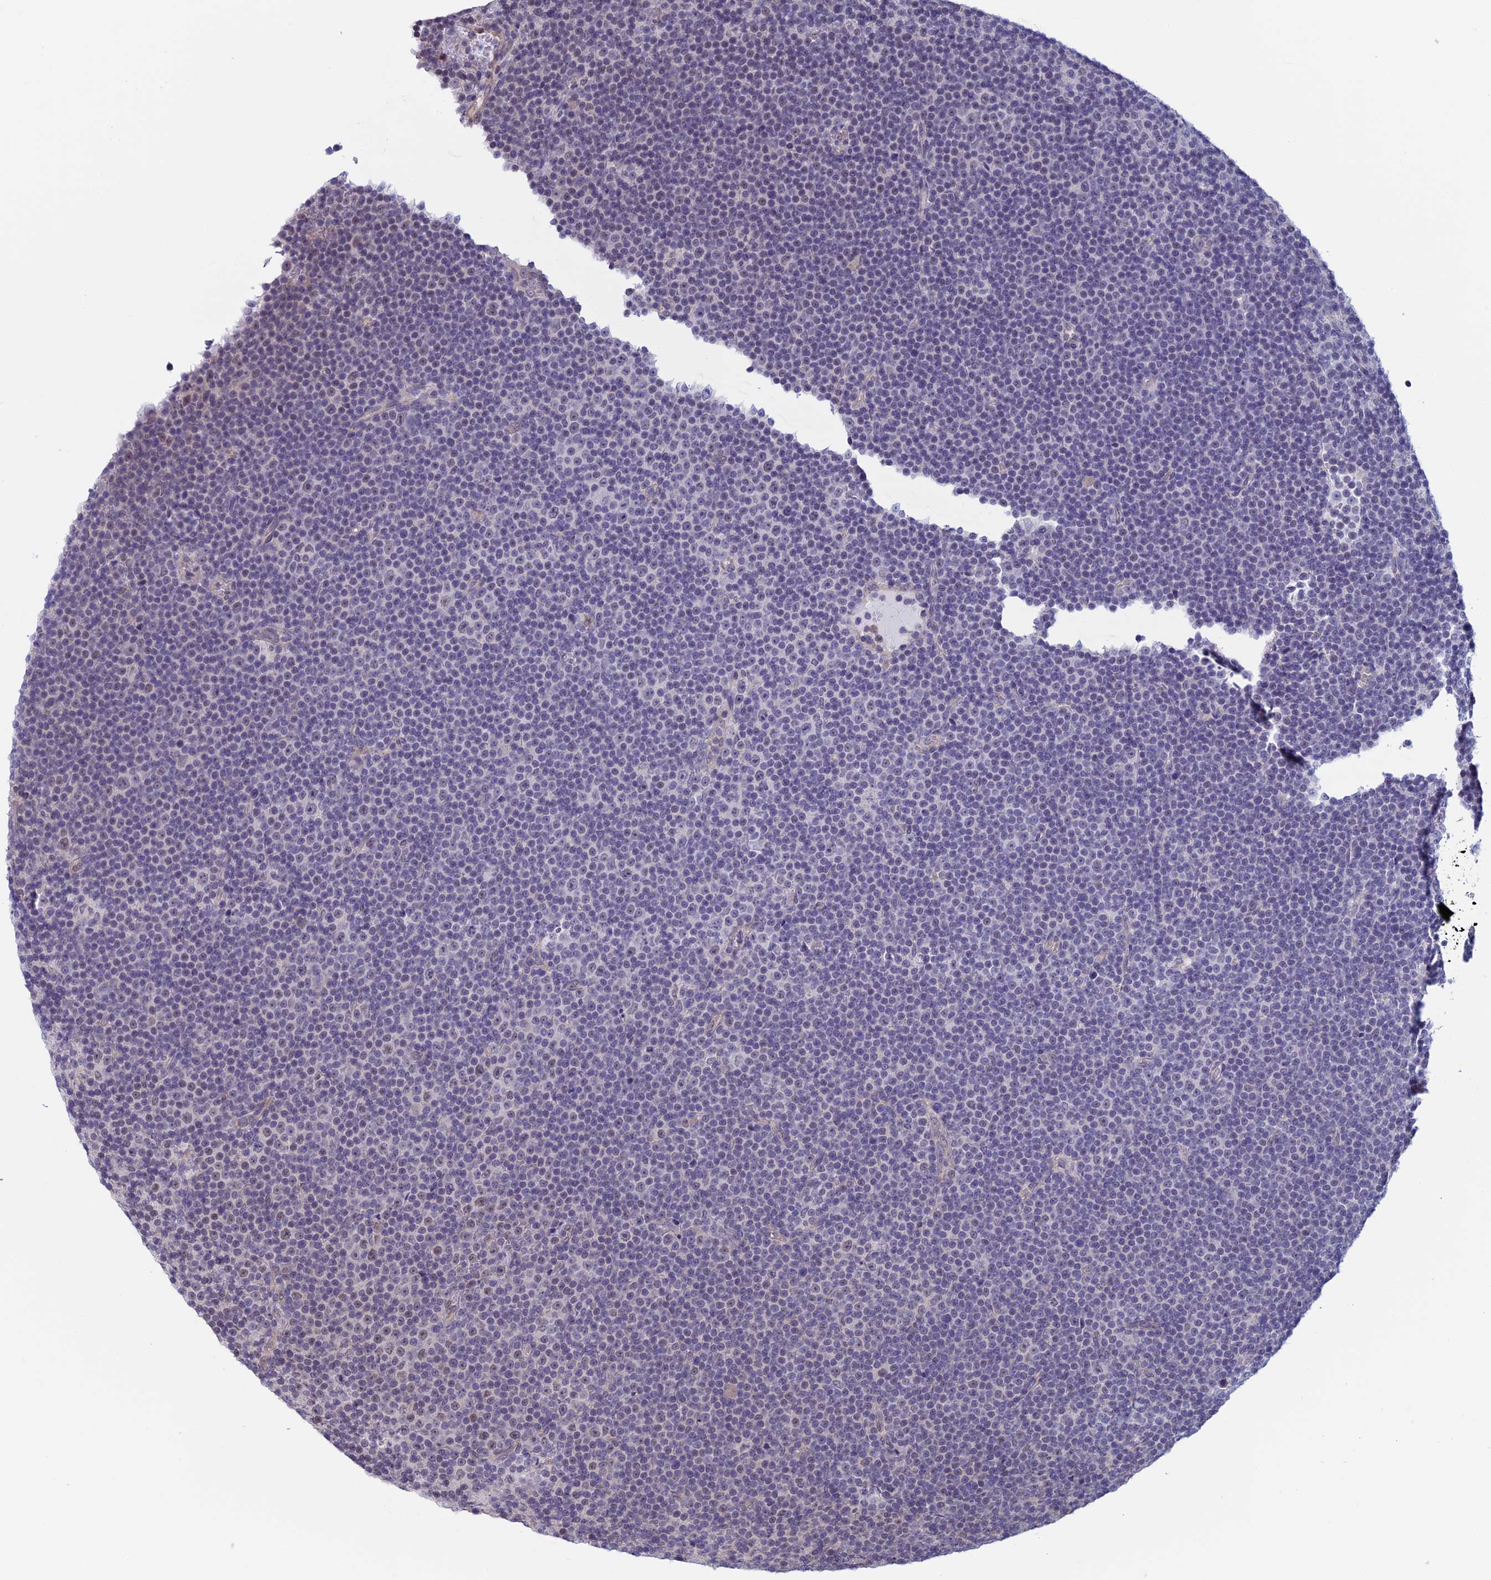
{"staining": {"intensity": "negative", "quantity": "none", "location": "none"}, "tissue": "lymphoma", "cell_type": "Tumor cells", "image_type": "cancer", "snomed": [{"axis": "morphology", "description": "Malignant lymphoma, non-Hodgkin's type, Low grade"}, {"axis": "topography", "description": "Lymph node"}], "caption": "Lymphoma was stained to show a protein in brown. There is no significant expression in tumor cells.", "gene": "SLC1A6", "patient": {"sex": "female", "age": 67}}